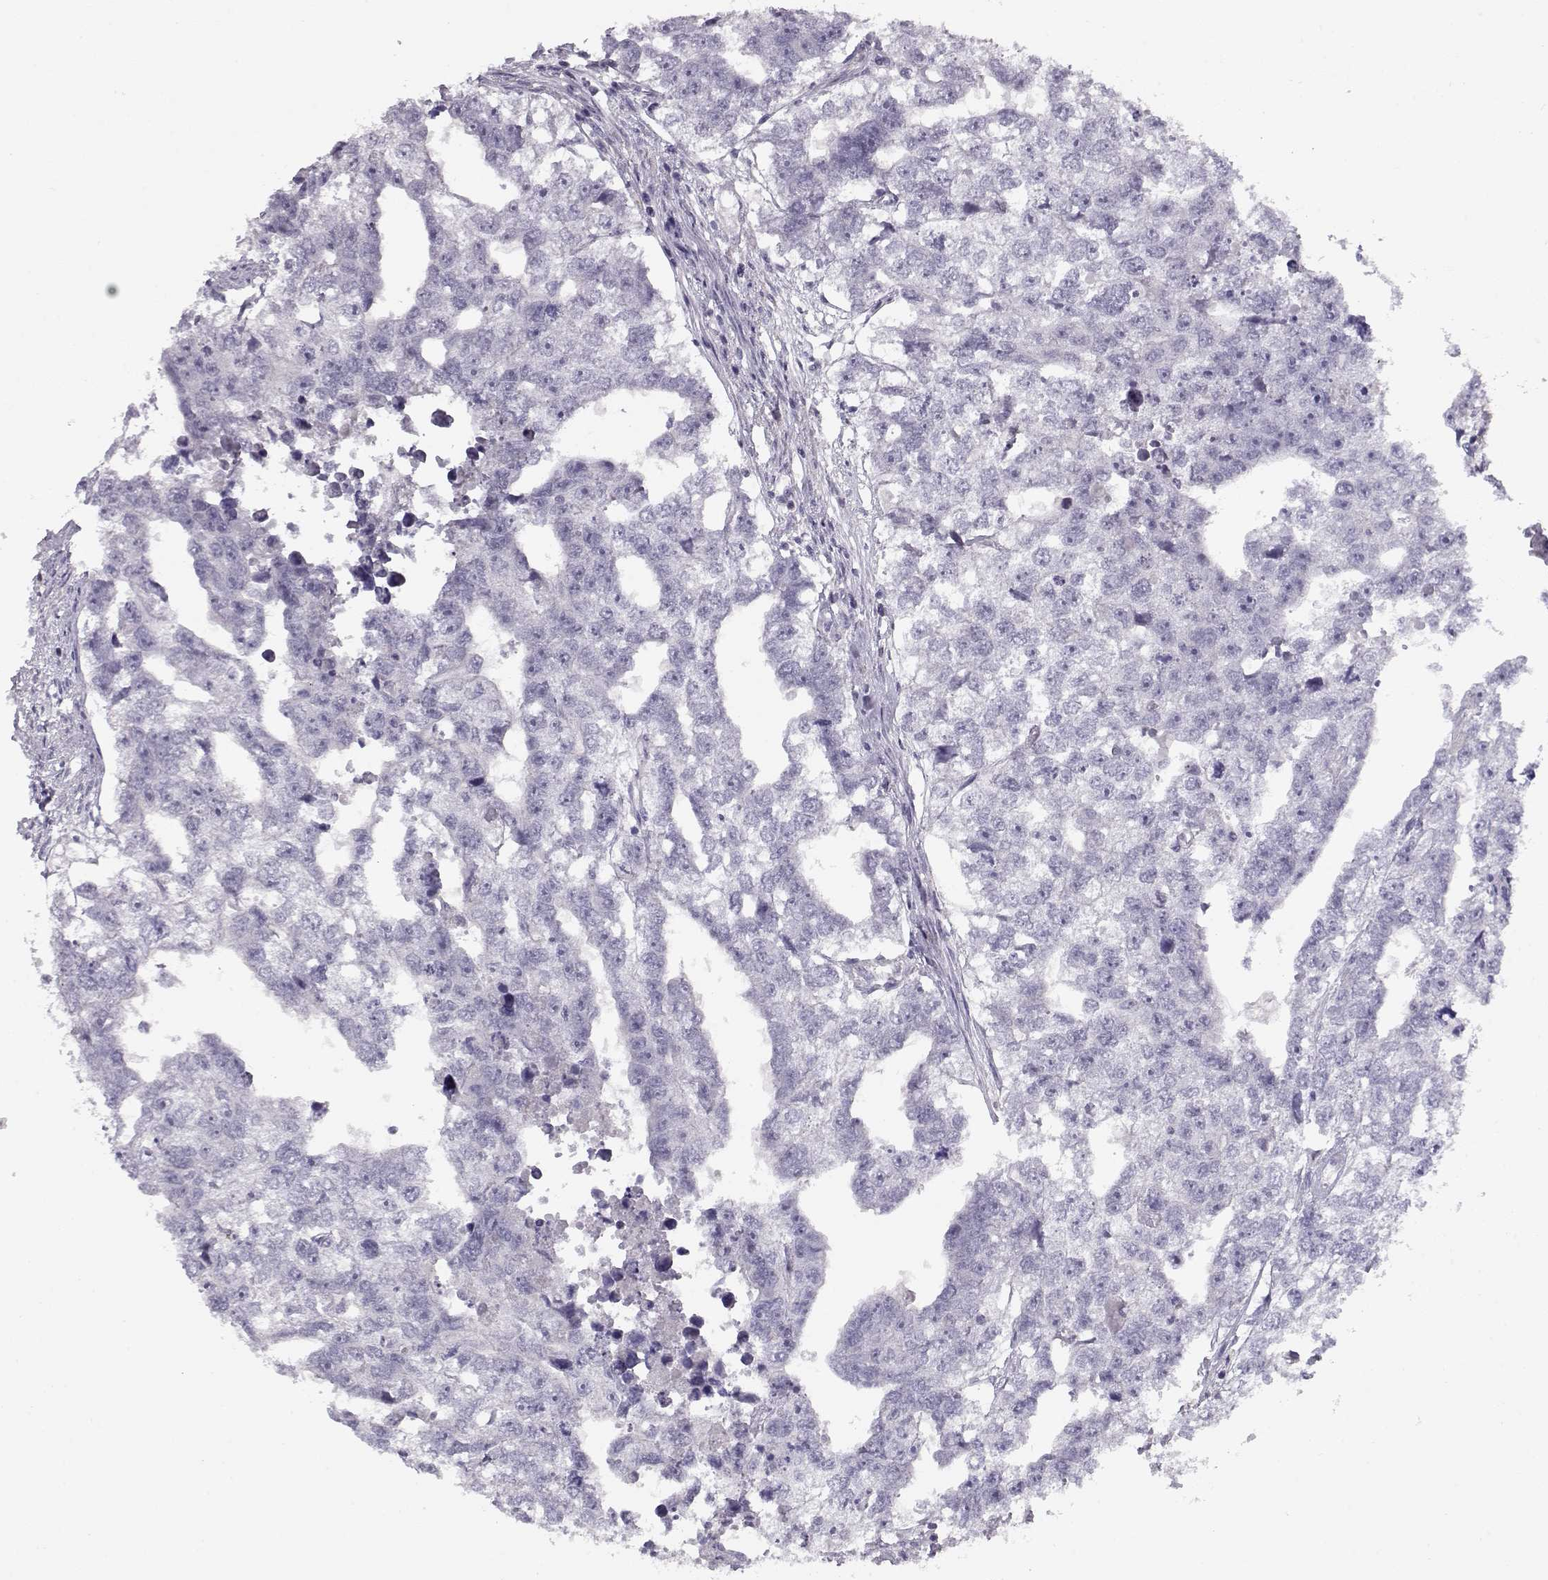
{"staining": {"intensity": "negative", "quantity": "none", "location": "none"}, "tissue": "testis cancer", "cell_type": "Tumor cells", "image_type": "cancer", "snomed": [{"axis": "morphology", "description": "Carcinoma, Embryonal, NOS"}, {"axis": "morphology", "description": "Teratoma, malignant, NOS"}, {"axis": "topography", "description": "Testis"}], "caption": "Immunohistochemistry (IHC) image of testis embryonal carcinoma stained for a protein (brown), which reveals no staining in tumor cells.", "gene": "GRK1", "patient": {"sex": "male", "age": 44}}